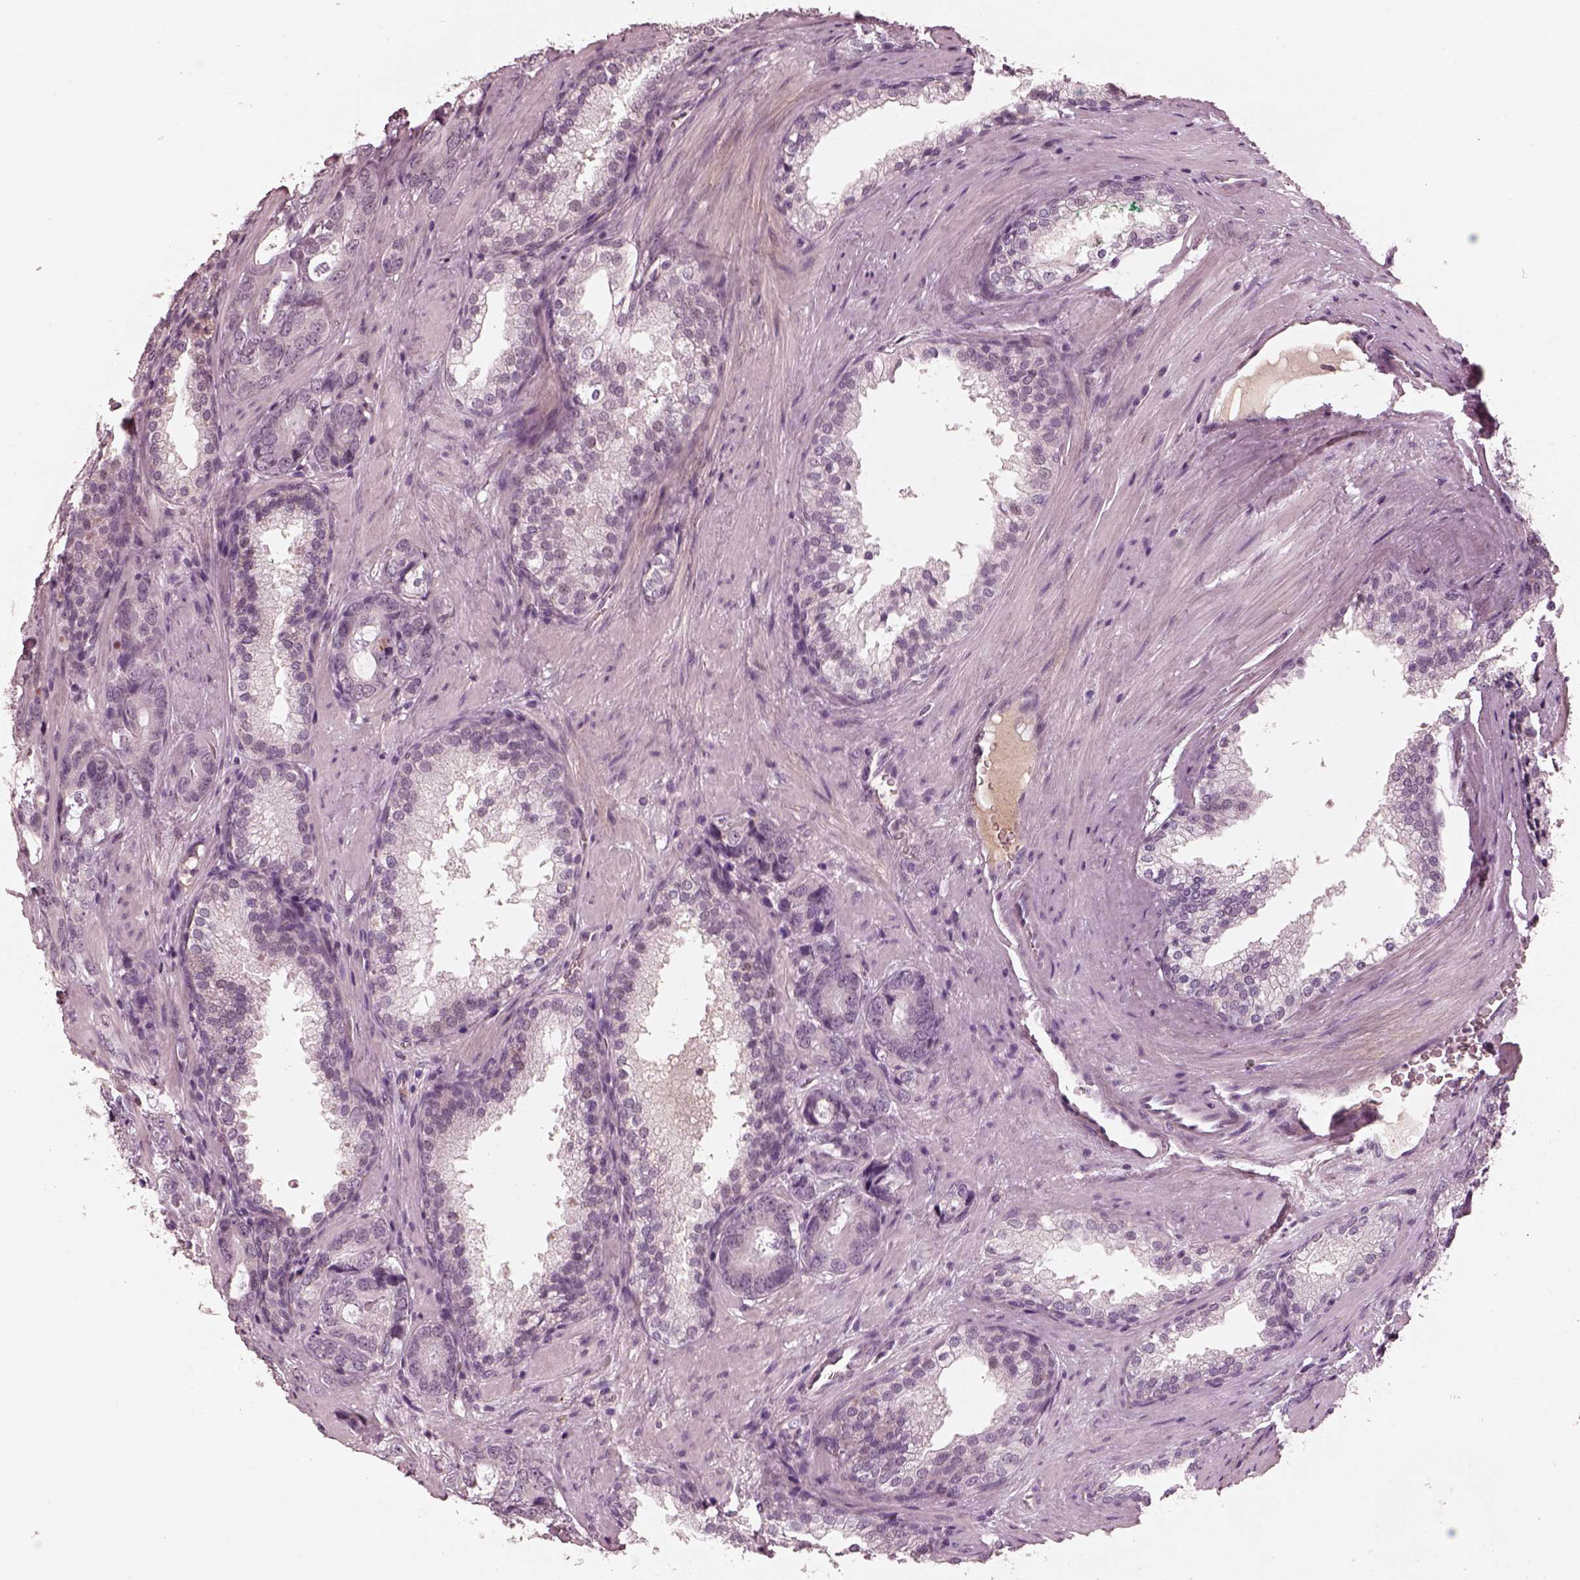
{"staining": {"intensity": "negative", "quantity": "none", "location": "none"}, "tissue": "prostate cancer", "cell_type": "Tumor cells", "image_type": "cancer", "snomed": [{"axis": "morphology", "description": "Adenocarcinoma, Low grade"}, {"axis": "topography", "description": "Prostate"}], "caption": "The micrograph reveals no staining of tumor cells in prostate cancer (low-grade adenocarcinoma).", "gene": "KCNA2", "patient": {"sex": "male", "age": 60}}